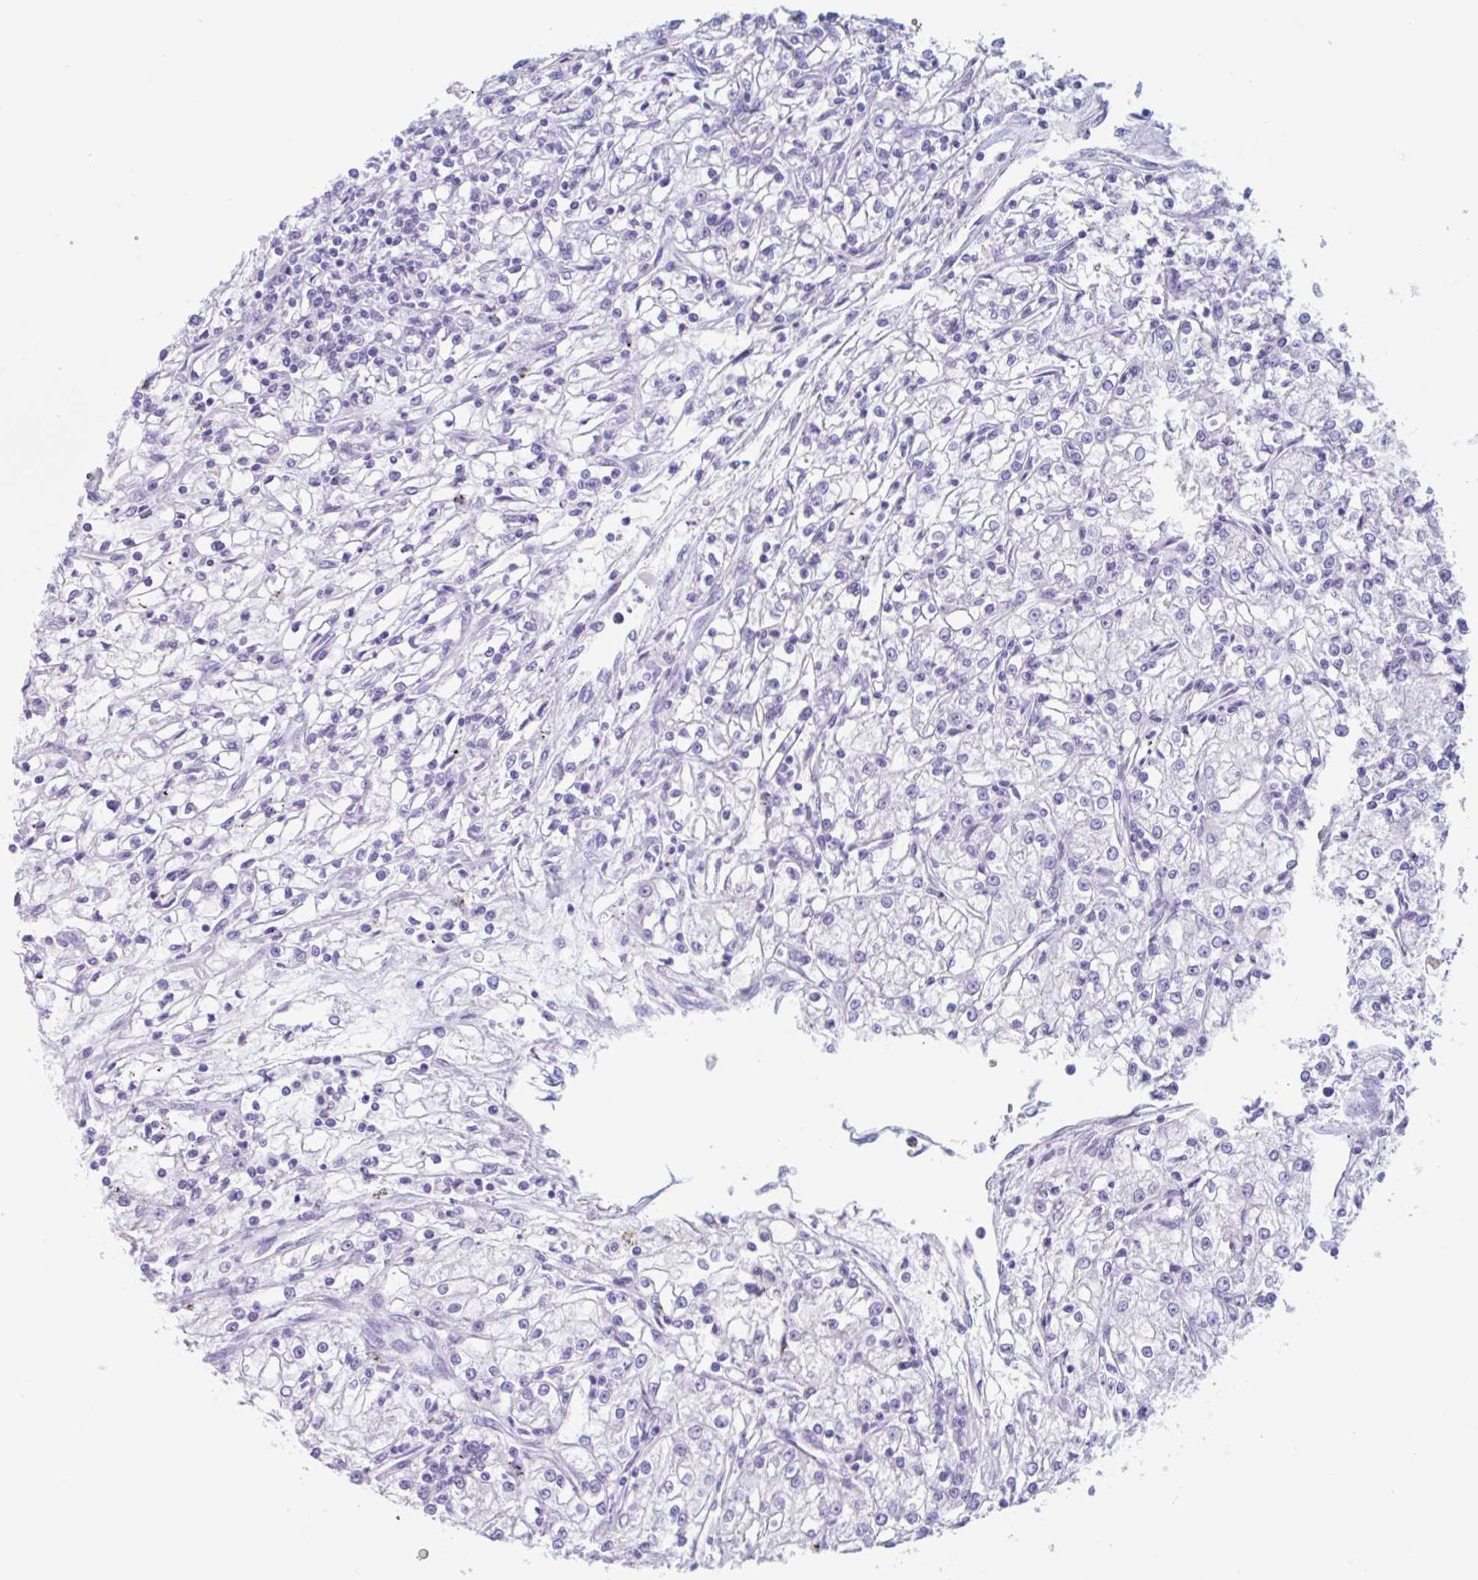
{"staining": {"intensity": "negative", "quantity": "none", "location": "none"}, "tissue": "renal cancer", "cell_type": "Tumor cells", "image_type": "cancer", "snomed": [{"axis": "morphology", "description": "Adenocarcinoma, NOS"}, {"axis": "topography", "description": "Kidney"}], "caption": "Tumor cells show no significant protein expression in renal cancer.", "gene": "CPTP", "patient": {"sex": "female", "age": 59}}